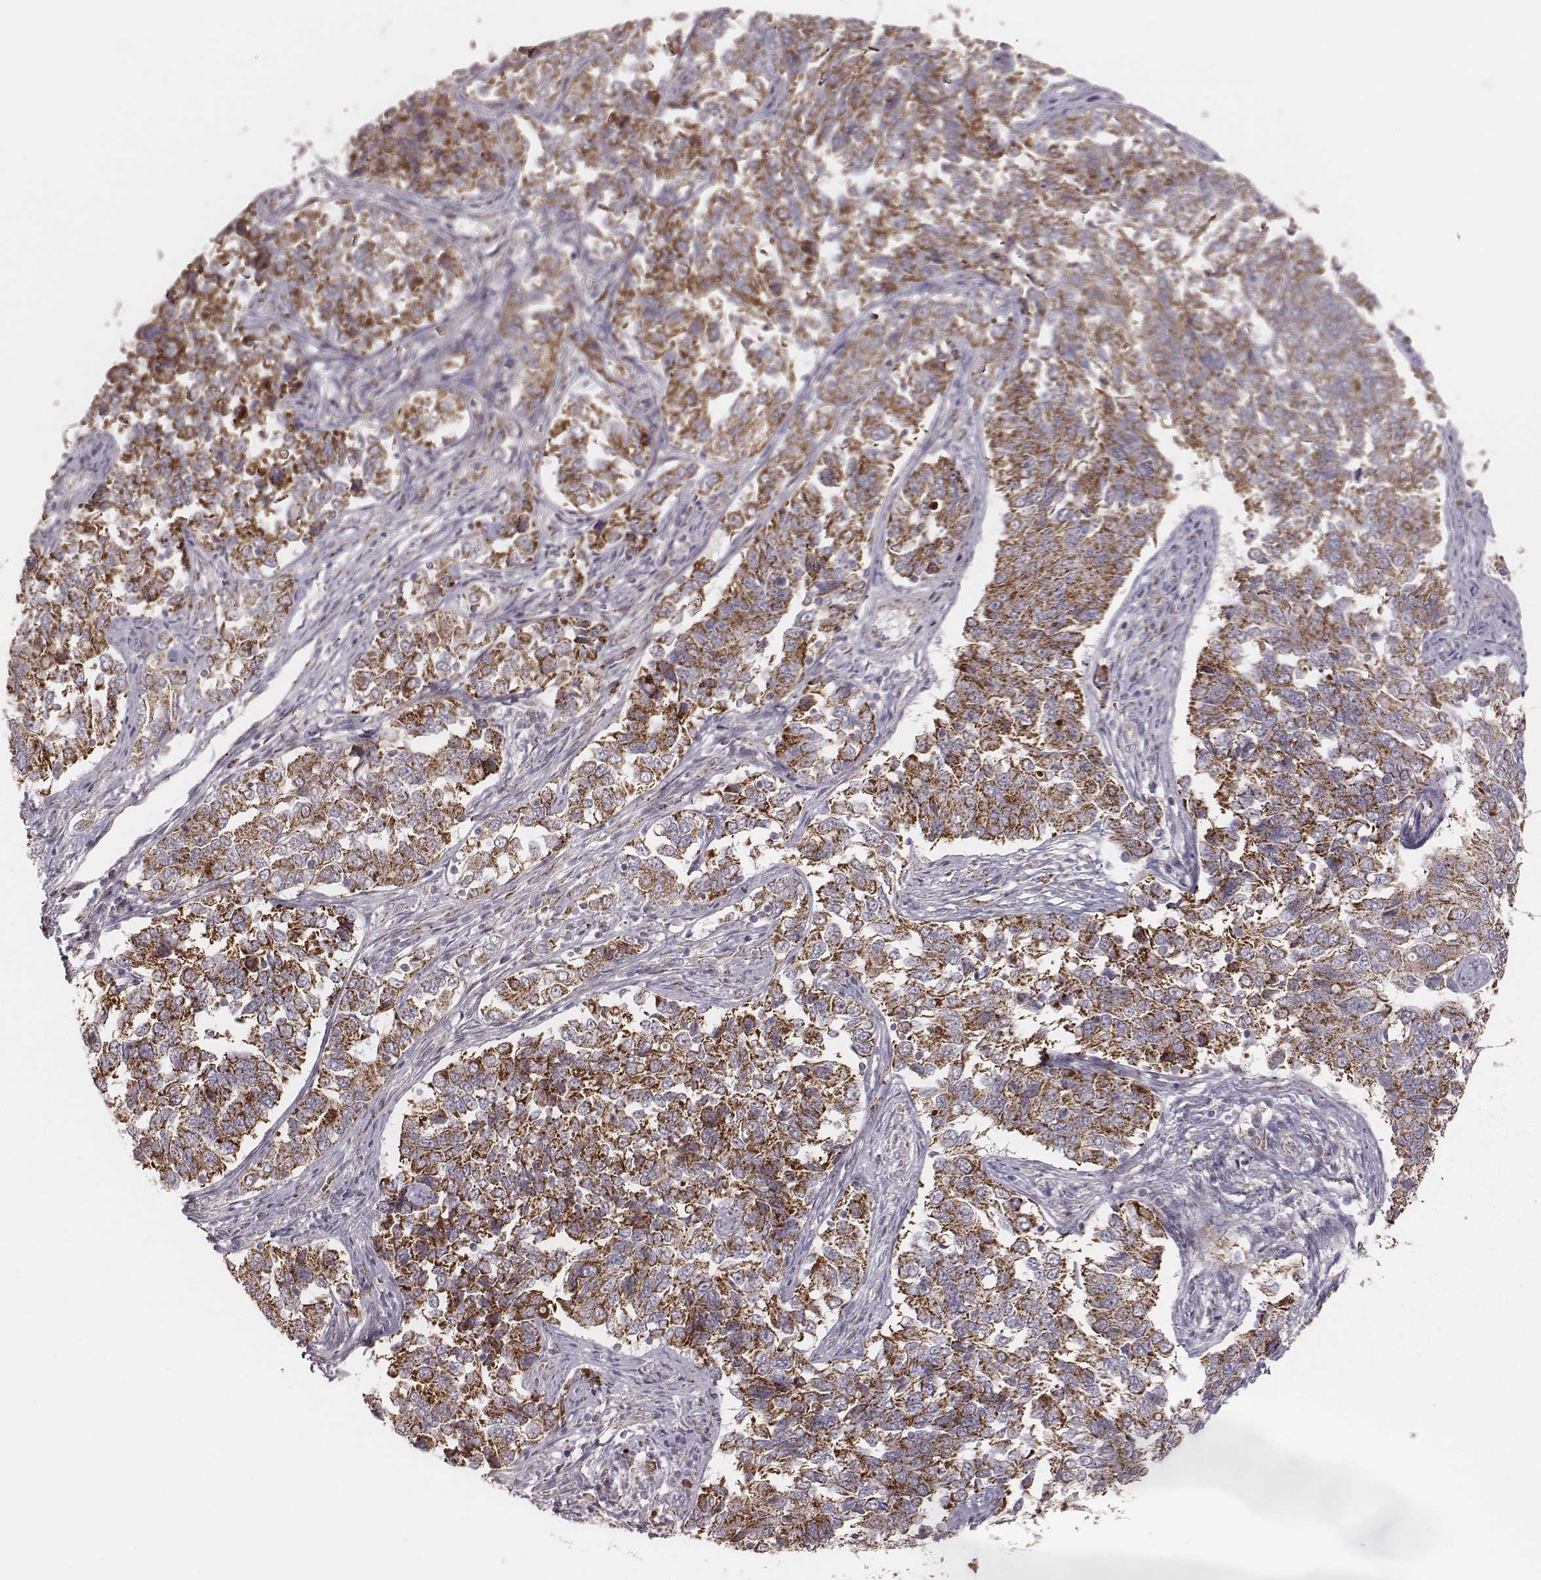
{"staining": {"intensity": "strong", "quantity": ">75%", "location": "cytoplasmic/membranous"}, "tissue": "endometrial cancer", "cell_type": "Tumor cells", "image_type": "cancer", "snomed": [{"axis": "morphology", "description": "Adenocarcinoma, NOS"}, {"axis": "topography", "description": "Endometrium"}], "caption": "Strong cytoplasmic/membranous staining for a protein is identified in about >75% of tumor cells of endometrial cancer using immunohistochemistry (IHC).", "gene": "TUFM", "patient": {"sex": "female", "age": 43}}